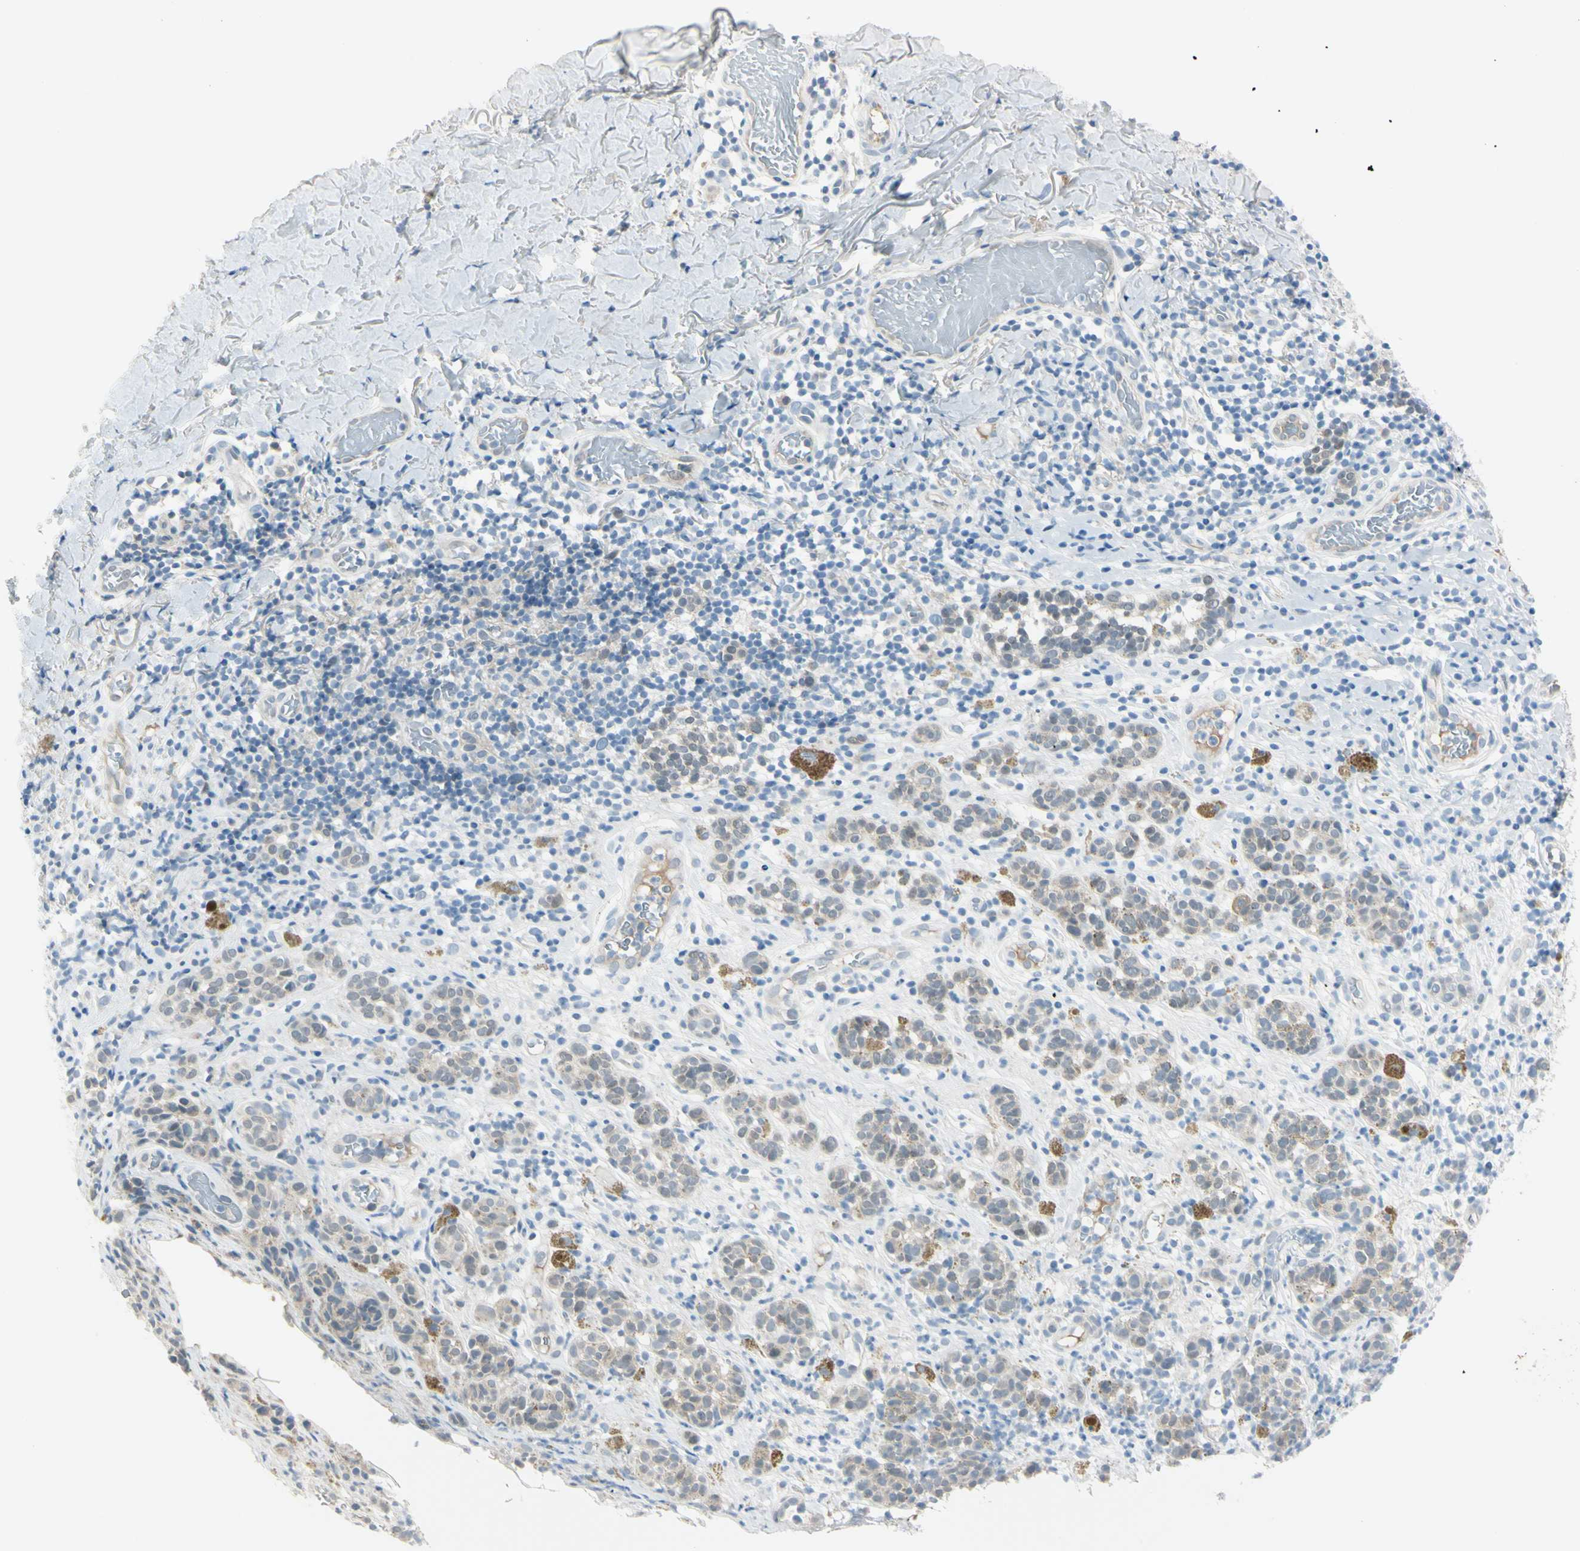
{"staining": {"intensity": "weak", "quantity": "25%-75%", "location": "cytoplasmic/membranous"}, "tissue": "melanoma", "cell_type": "Tumor cells", "image_type": "cancer", "snomed": [{"axis": "morphology", "description": "Malignant melanoma, NOS"}, {"axis": "topography", "description": "Skin"}], "caption": "Malignant melanoma stained for a protein (brown) demonstrates weak cytoplasmic/membranous positive positivity in approximately 25%-75% of tumor cells.", "gene": "ASB9", "patient": {"sex": "male", "age": 64}}